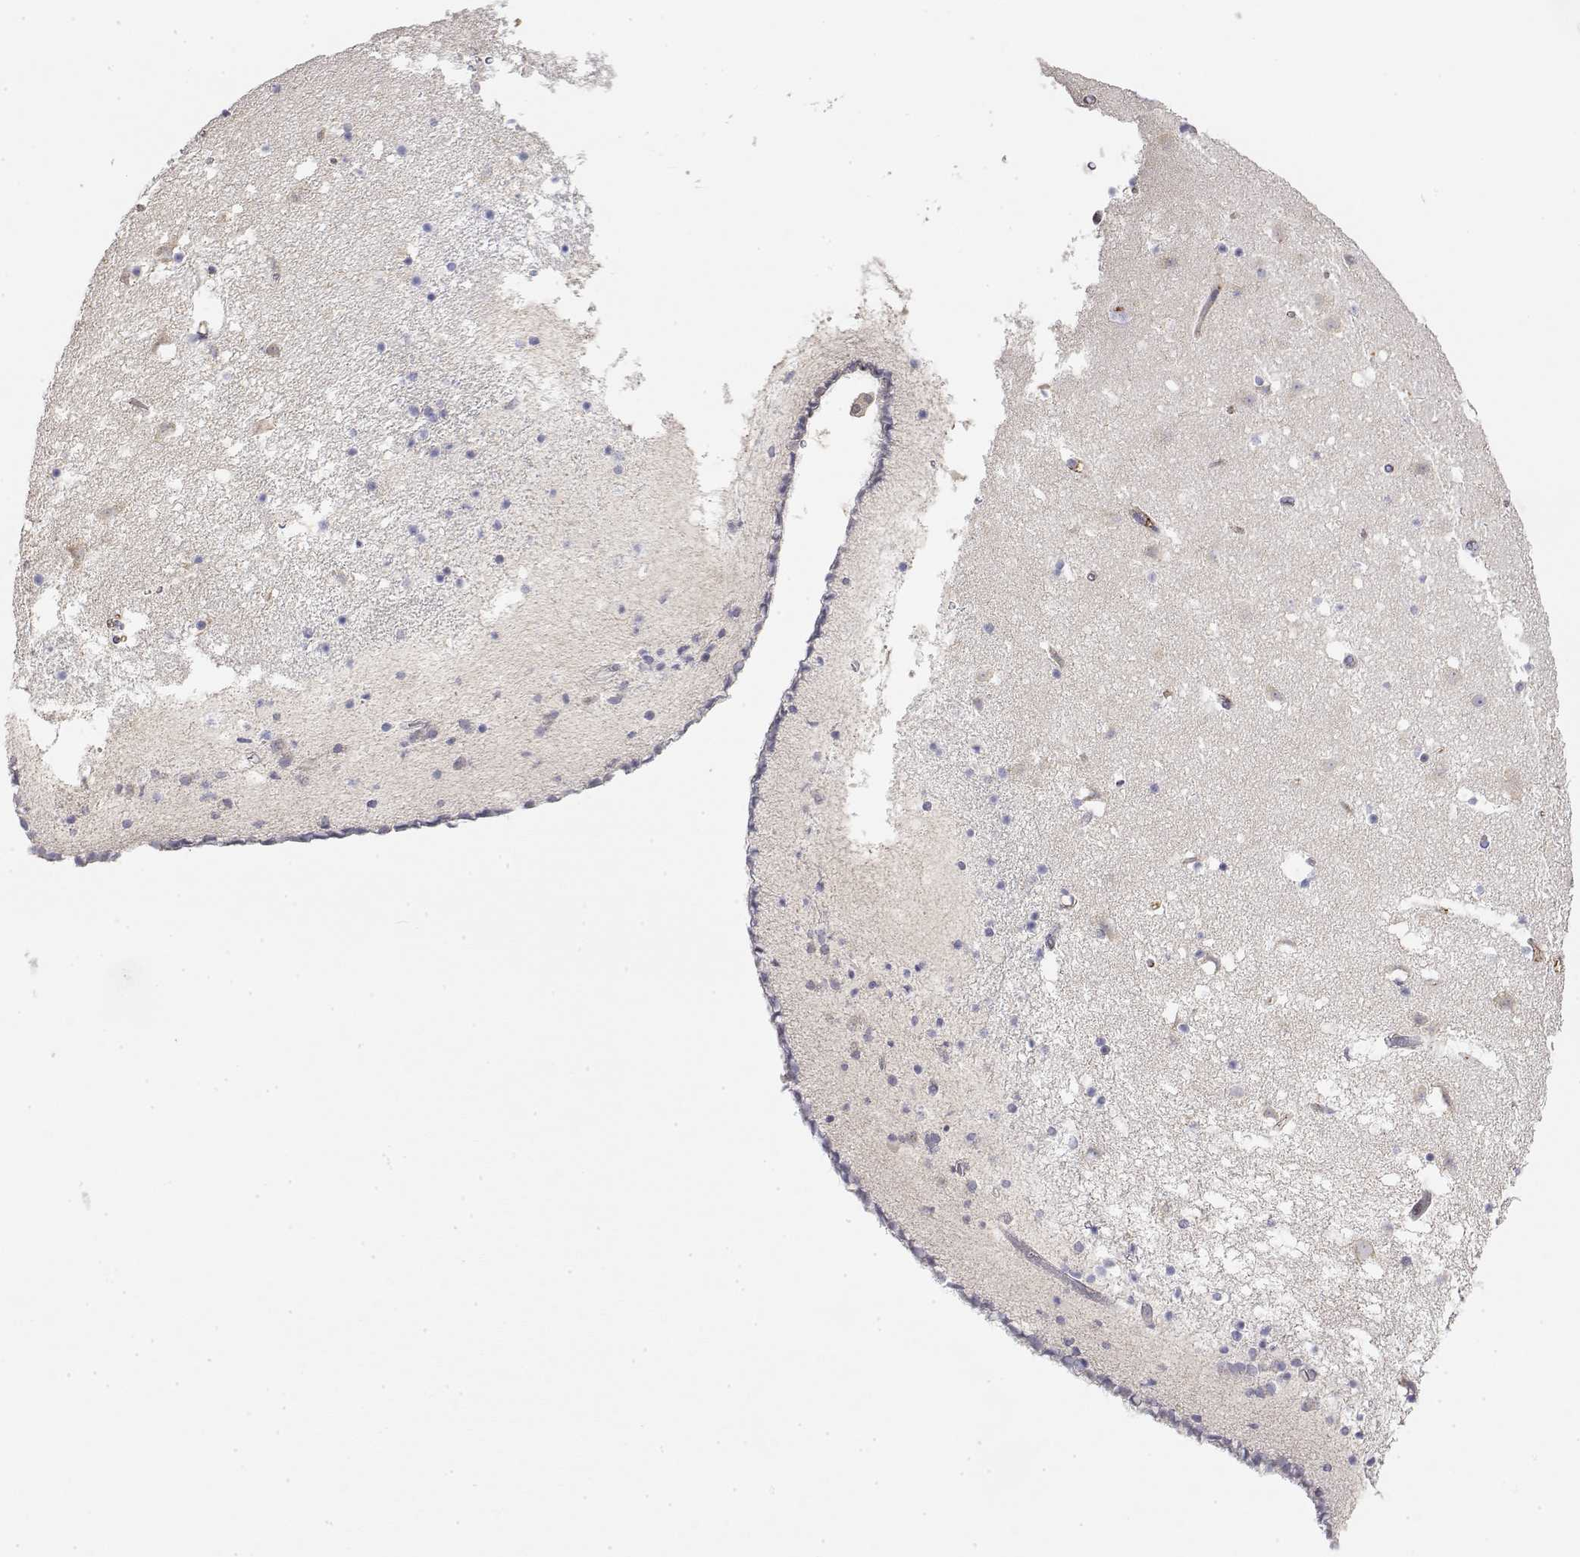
{"staining": {"intensity": "negative", "quantity": "none", "location": "none"}, "tissue": "caudate", "cell_type": "Glial cells", "image_type": "normal", "snomed": [{"axis": "morphology", "description": "Normal tissue, NOS"}, {"axis": "topography", "description": "Lateral ventricle wall"}], "caption": "The photomicrograph exhibits no staining of glial cells in unremarkable caudate. Nuclei are stained in blue.", "gene": "IGFBP4", "patient": {"sex": "female", "age": 42}}